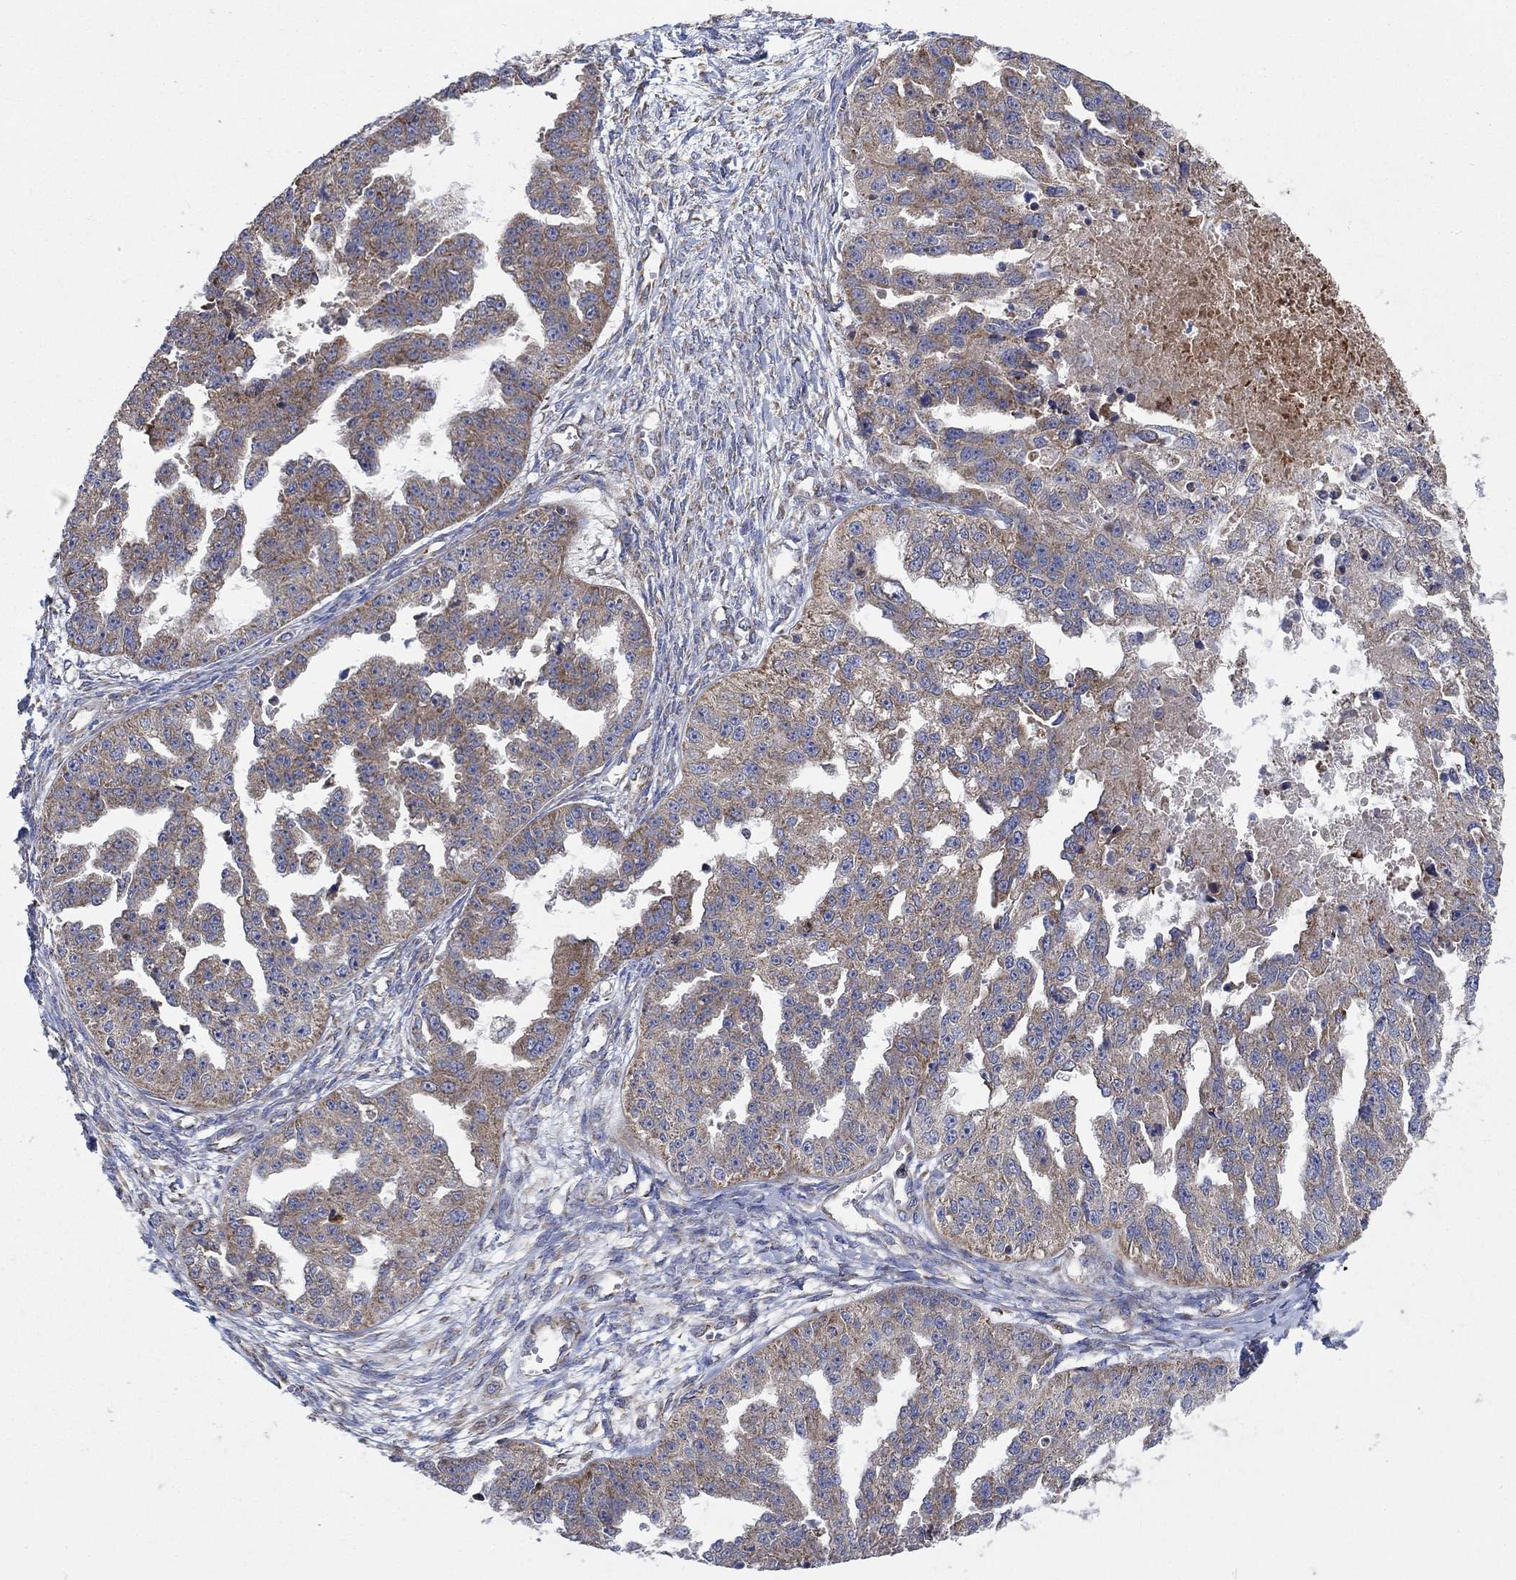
{"staining": {"intensity": "moderate", "quantity": "25%-75%", "location": "cytoplasmic/membranous"}, "tissue": "ovarian cancer", "cell_type": "Tumor cells", "image_type": "cancer", "snomed": [{"axis": "morphology", "description": "Cystadenocarcinoma, serous, NOS"}, {"axis": "topography", "description": "Ovary"}], "caption": "Immunohistochemical staining of human ovarian cancer (serous cystadenocarcinoma) reveals medium levels of moderate cytoplasmic/membranous protein expression in about 25%-75% of tumor cells.", "gene": "RPLP0", "patient": {"sex": "female", "age": 58}}